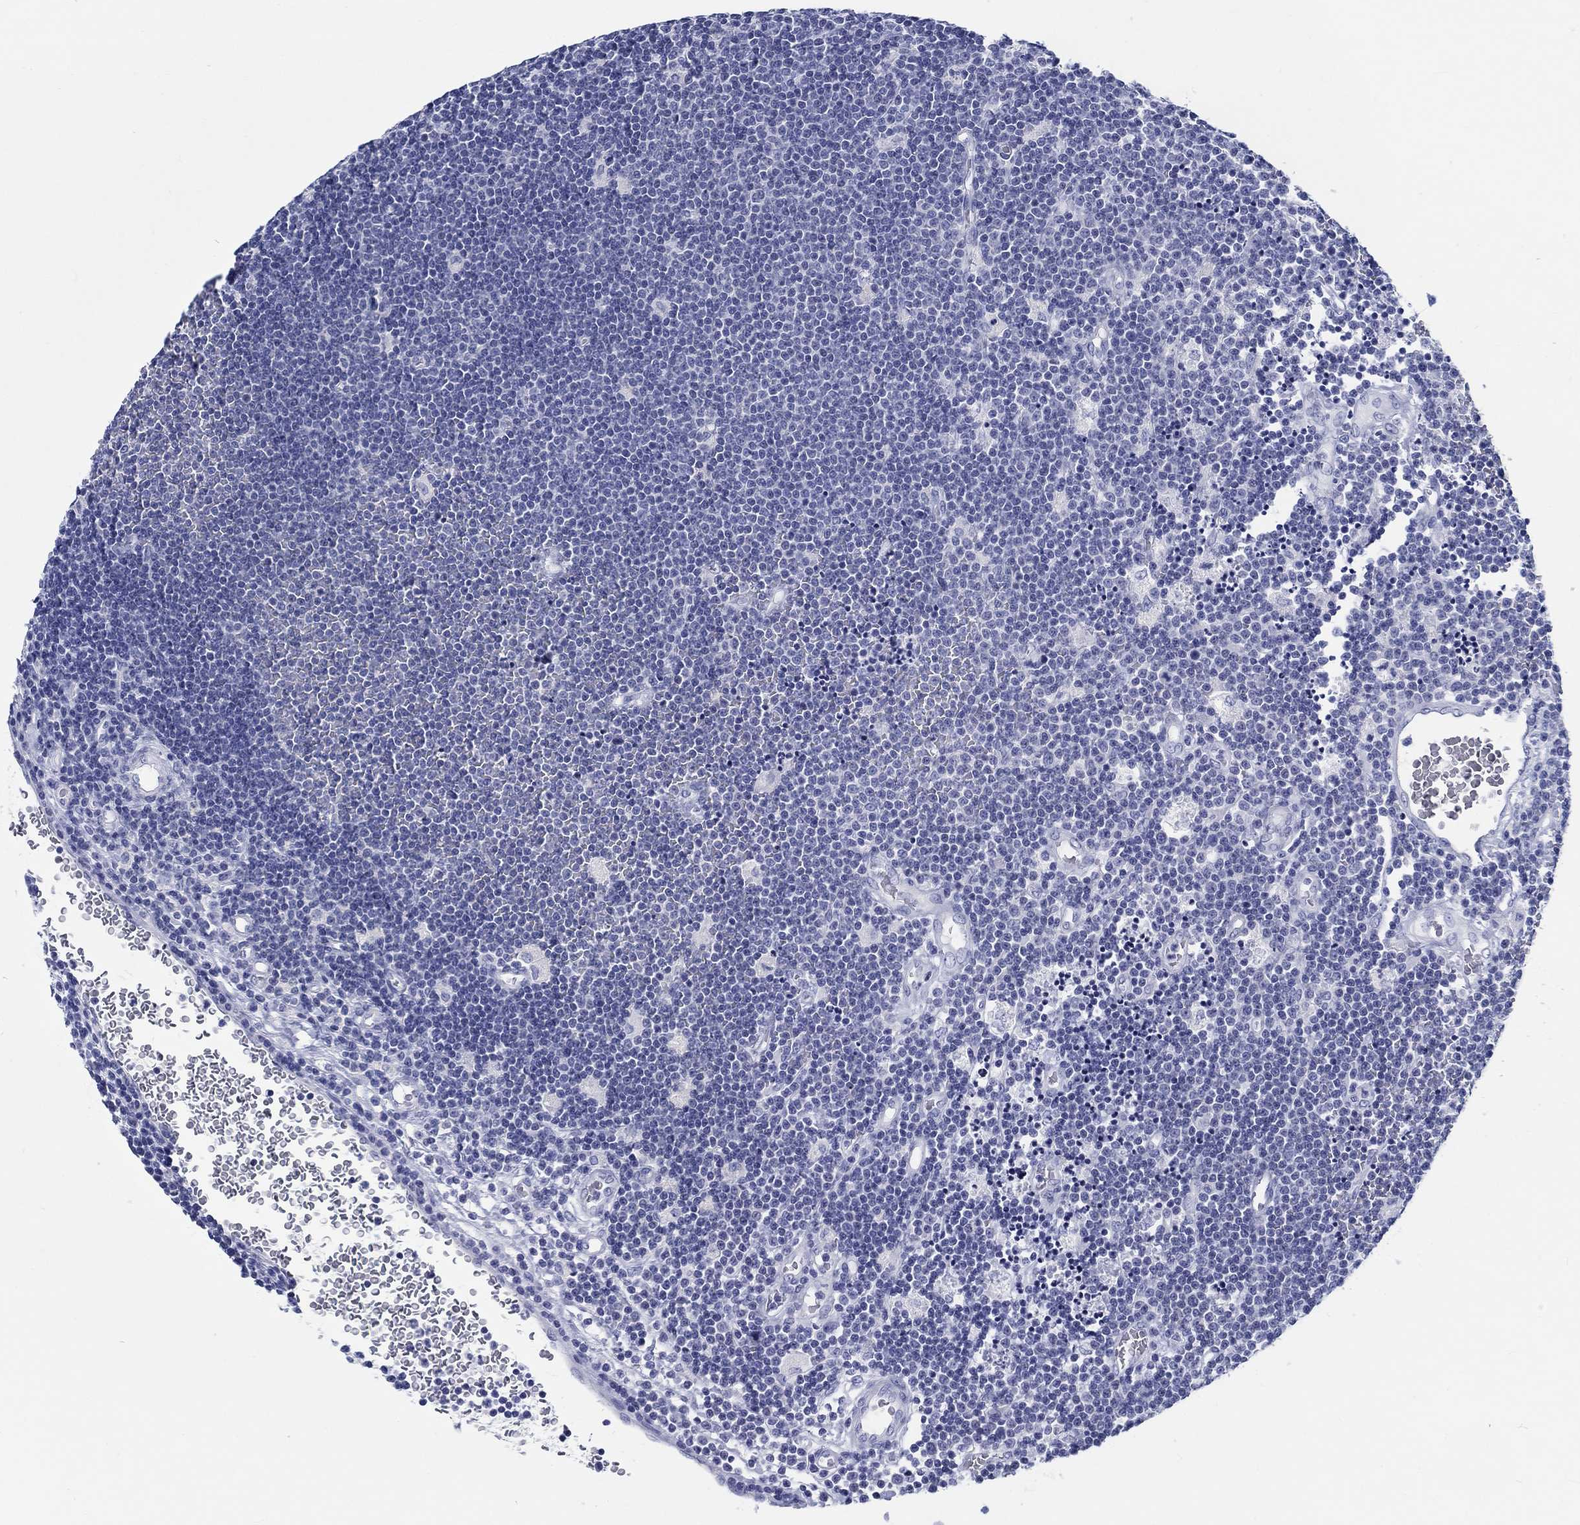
{"staining": {"intensity": "negative", "quantity": "none", "location": "none"}, "tissue": "lymphoma", "cell_type": "Tumor cells", "image_type": "cancer", "snomed": [{"axis": "morphology", "description": "Malignant lymphoma, non-Hodgkin's type, Low grade"}, {"axis": "topography", "description": "Brain"}], "caption": "This is an immunohistochemistry image of low-grade malignant lymphoma, non-Hodgkin's type. There is no staining in tumor cells.", "gene": "H1-1", "patient": {"sex": "female", "age": 66}}